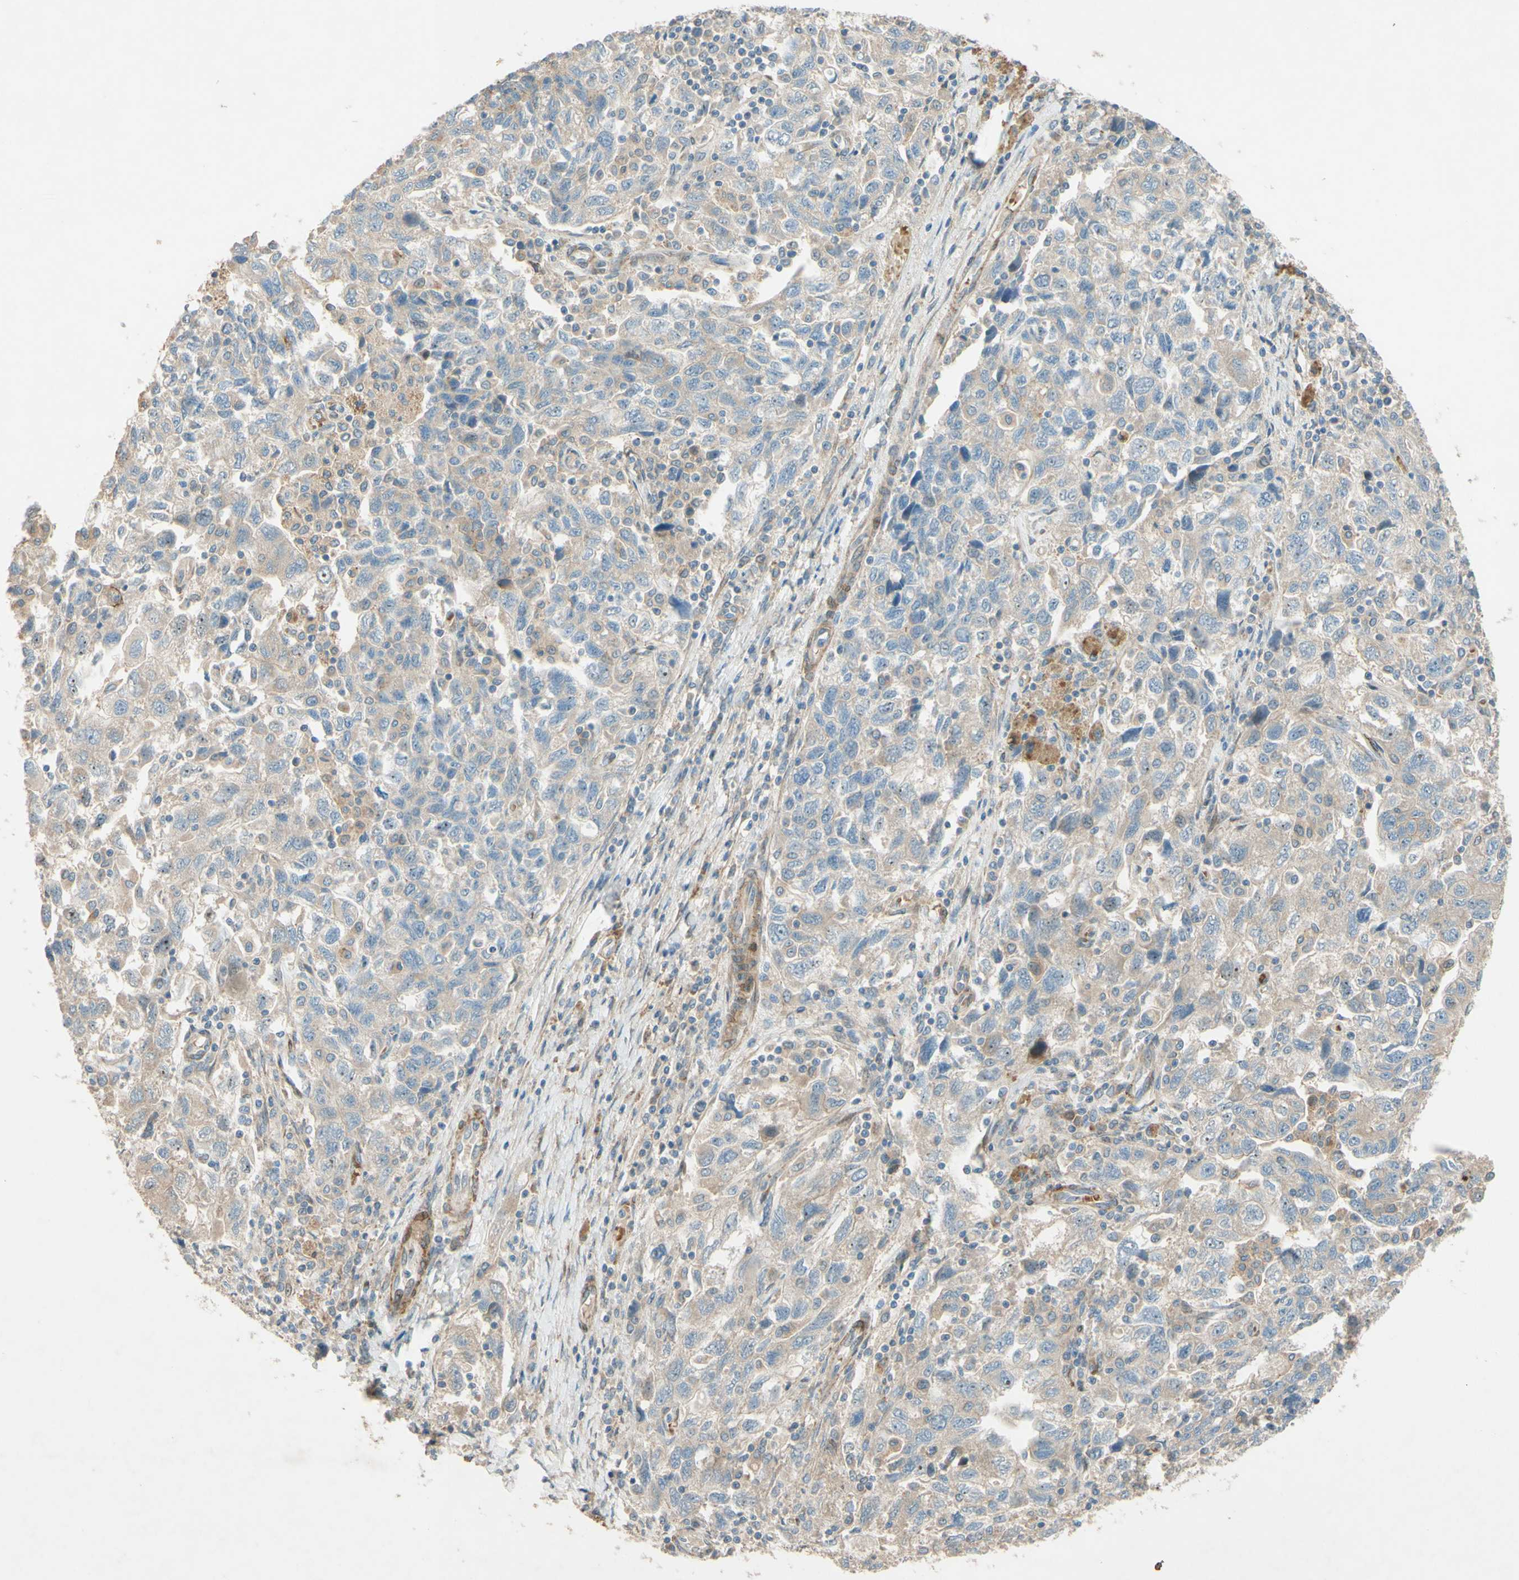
{"staining": {"intensity": "weak", "quantity": ">75%", "location": "cytoplasmic/membranous"}, "tissue": "ovarian cancer", "cell_type": "Tumor cells", "image_type": "cancer", "snomed": [{"axis": "morphology", "description": "Carcinoma, NOS"}, {"axis": "morphology", "description": "Cystadenocarcinoma, serous, NOS"}, {"axis": "topography", "description": "Ovary"}], "caption": "Immunohistochemical staining of ovarian carcinoma displays low levels of weak cytoplasmic/membranous positivity in about >75% of tumor cells. The protein of interest is shown in brown color, while the nuclei are stained blue.", "gene": "ADAM17", "patient": {"sex": "female", "age": 69}}